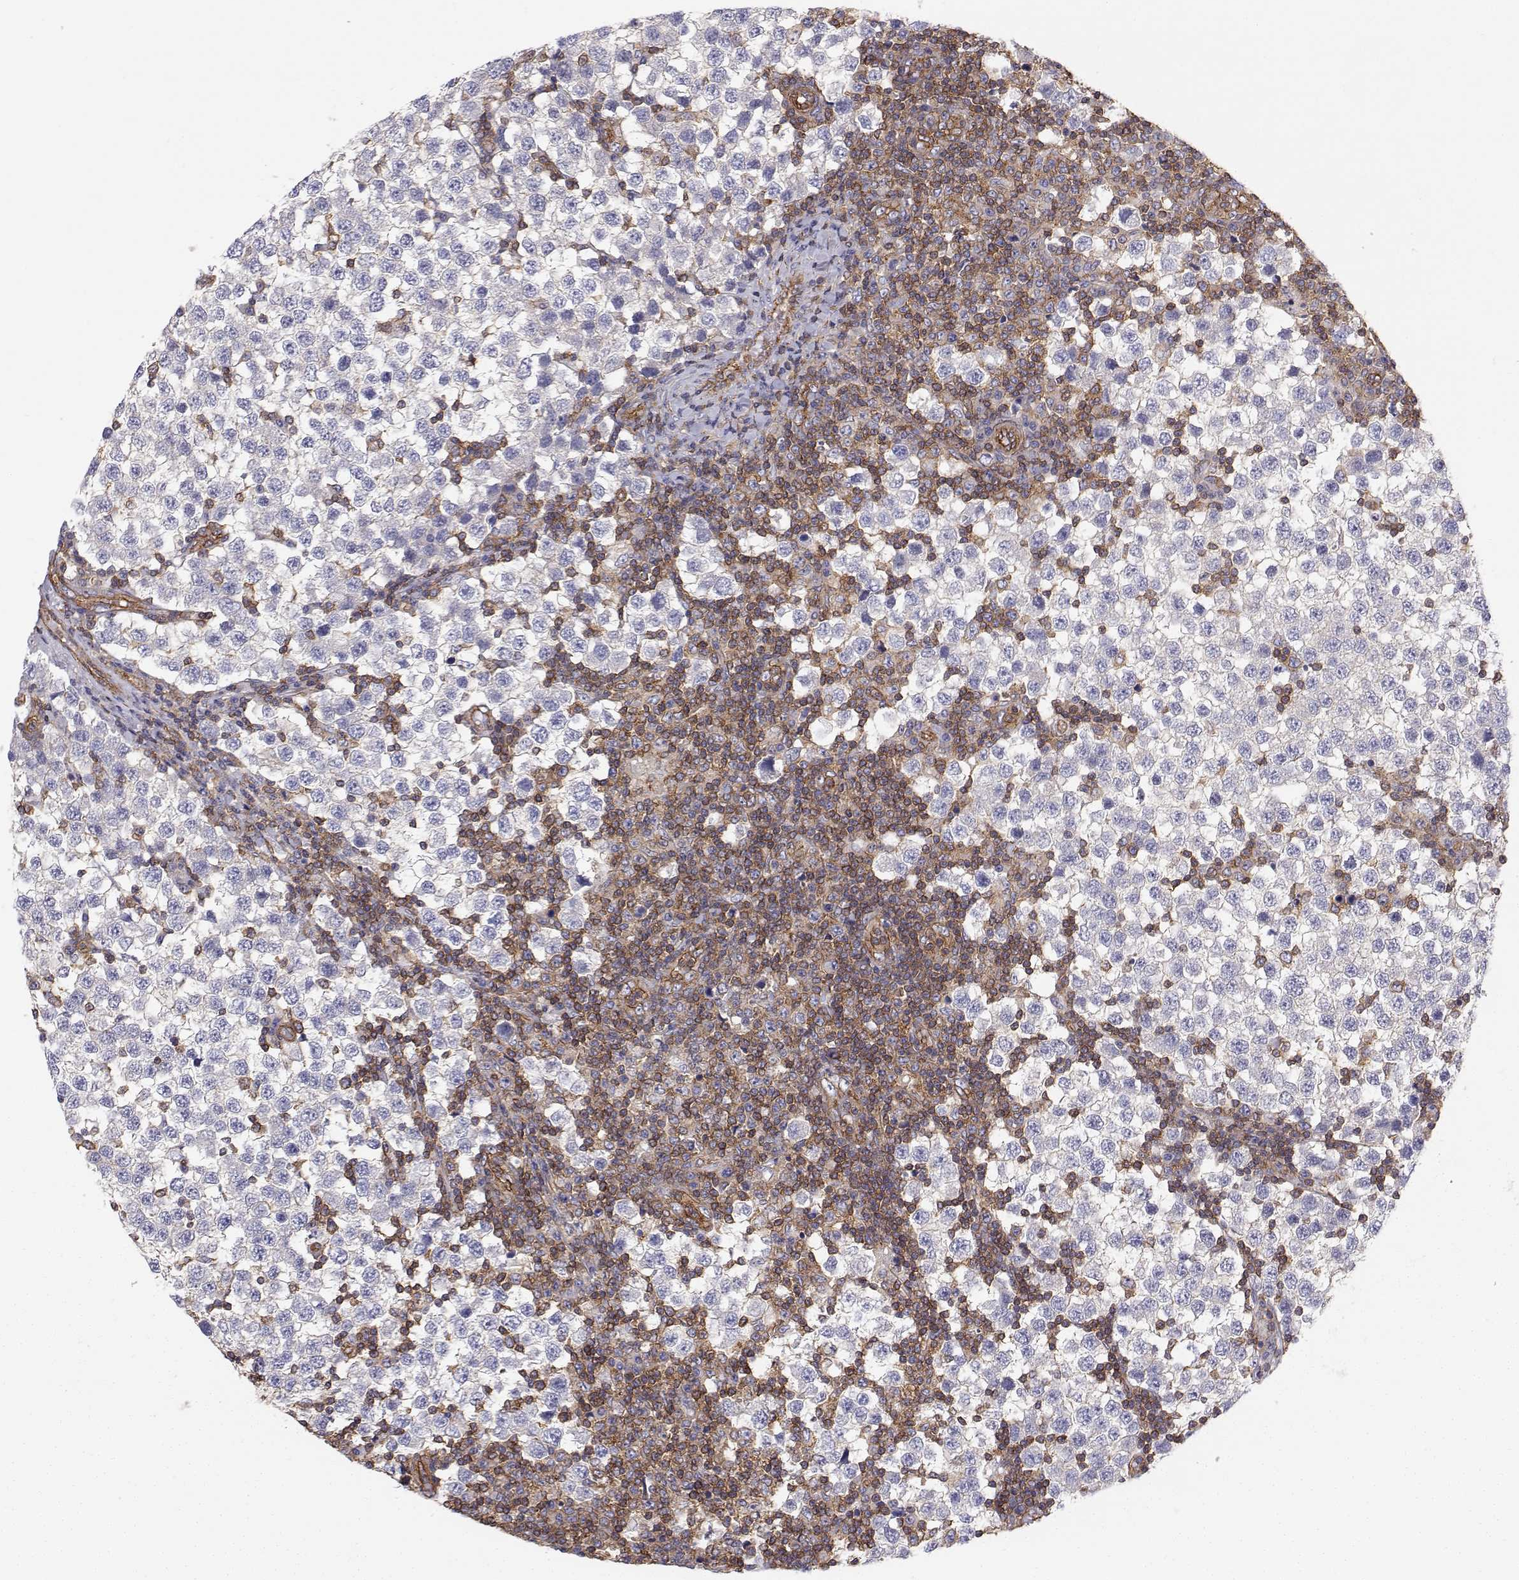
{"staining": {"intensity": "negative", "quantity": "none", "location": "none"}, "tissue": "testis cancer", "cell_type": "Tumor cells", "image_type": "cancer", "snomed": [{"axis": "morphology", "description": "Seminoma, NOS"}, {"axis": "topography", "description": "Testis"}], "caption": "DAB (3,3'-diaminobenzidine) immunohistochemical staining of human testis cancer displays no significant expression in tumor cells.", "gene": "MYH9", "patient": {"sex": "male", "age": 34}}